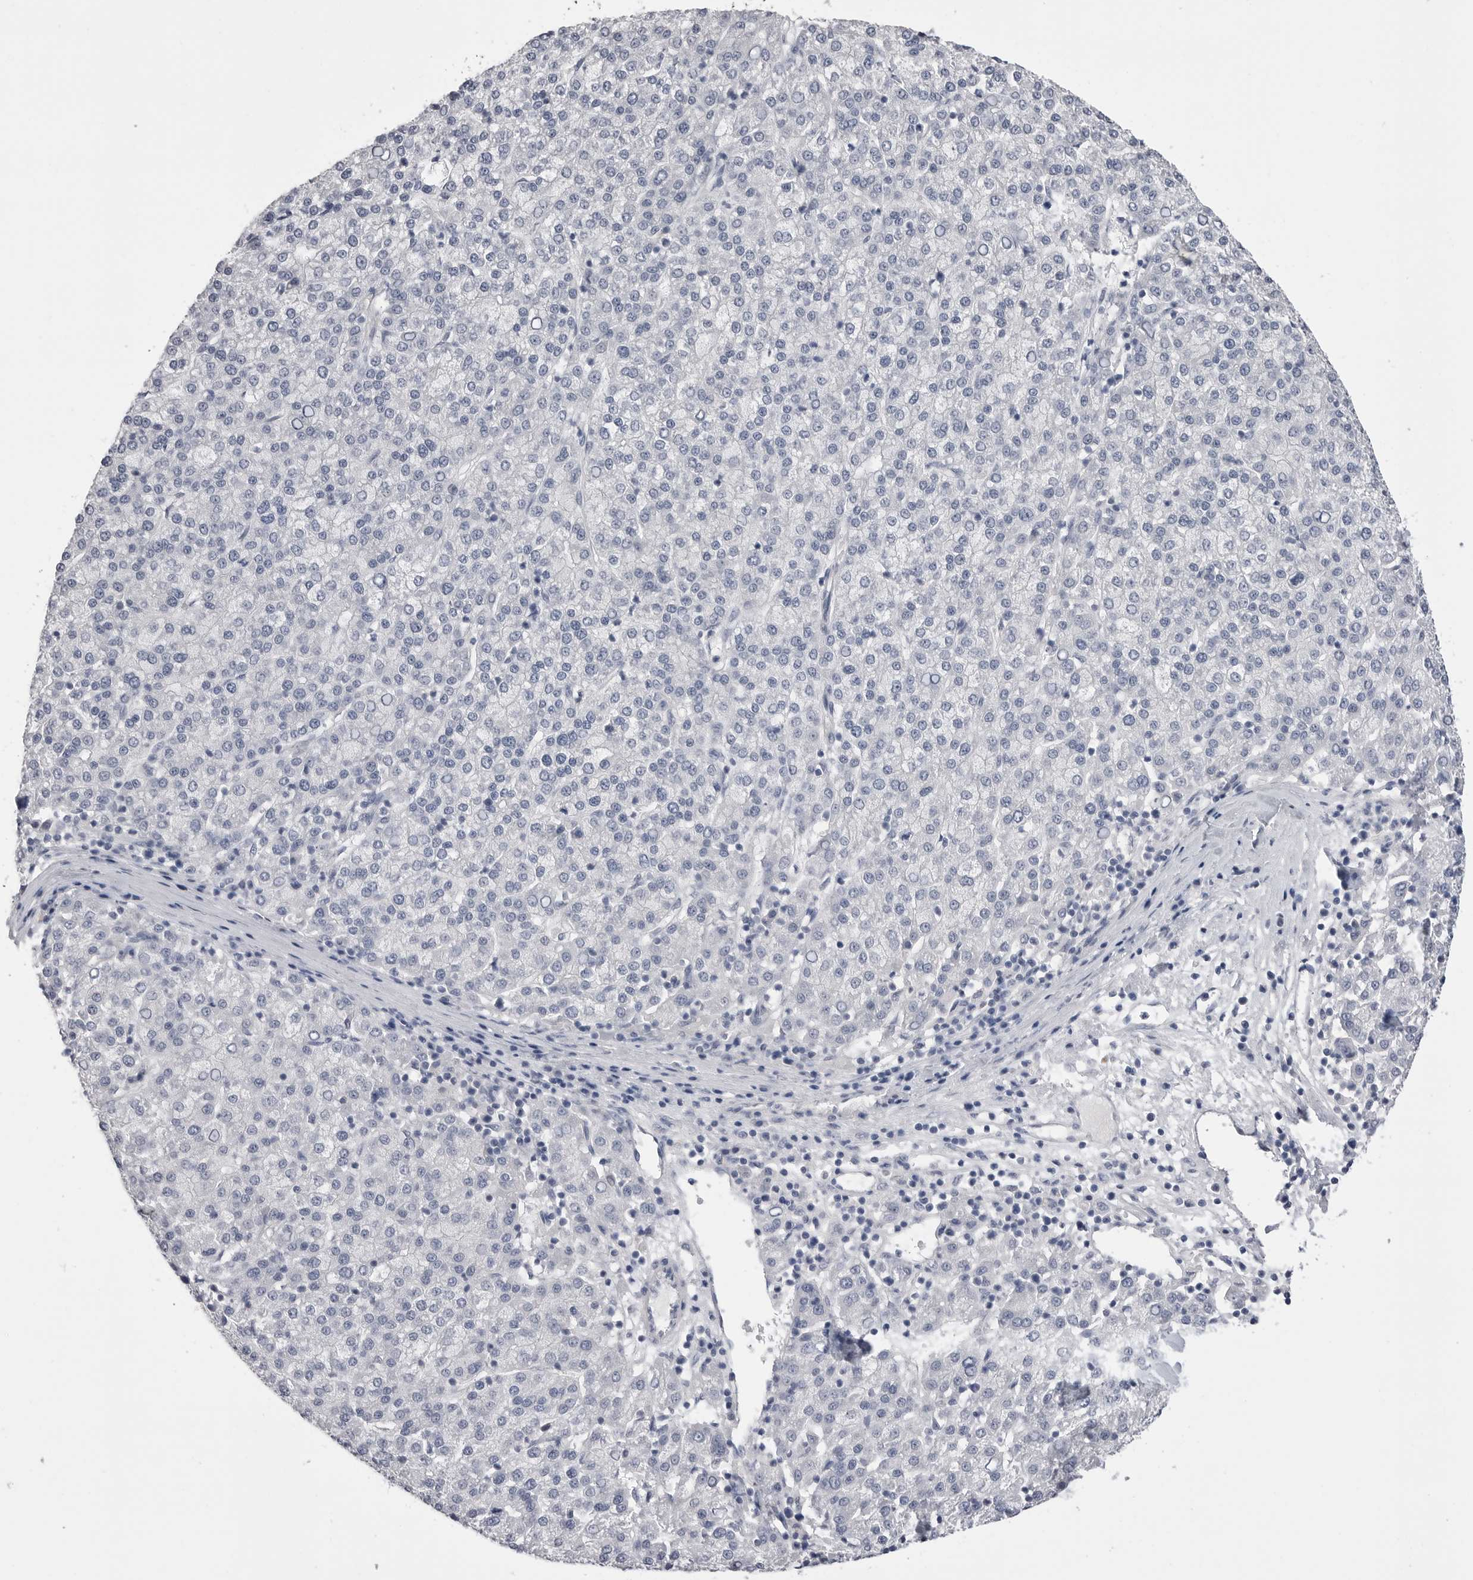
{"staining": {"intensity": "negative", "quantity": "none", "location": "none"}, "tissue": "liver cancer", "cell_type": "Tumor cells", "image_type": "cancer", "snomed": [{"axis": "morphology", "description": "Carcinoma, Hepatocellular, NOS"}, {"axis": "topography", "description": "Liver"}], "caption": "This histopathology image is of liver cancer (hepatocellular carcinoma) stained with IHC to label a protein in brown with the nuclei are counter-stained blue. There is no staining in tumor cells.", "gene": "DLGAP3", "patient": {"sex": "female", "age": 58}}